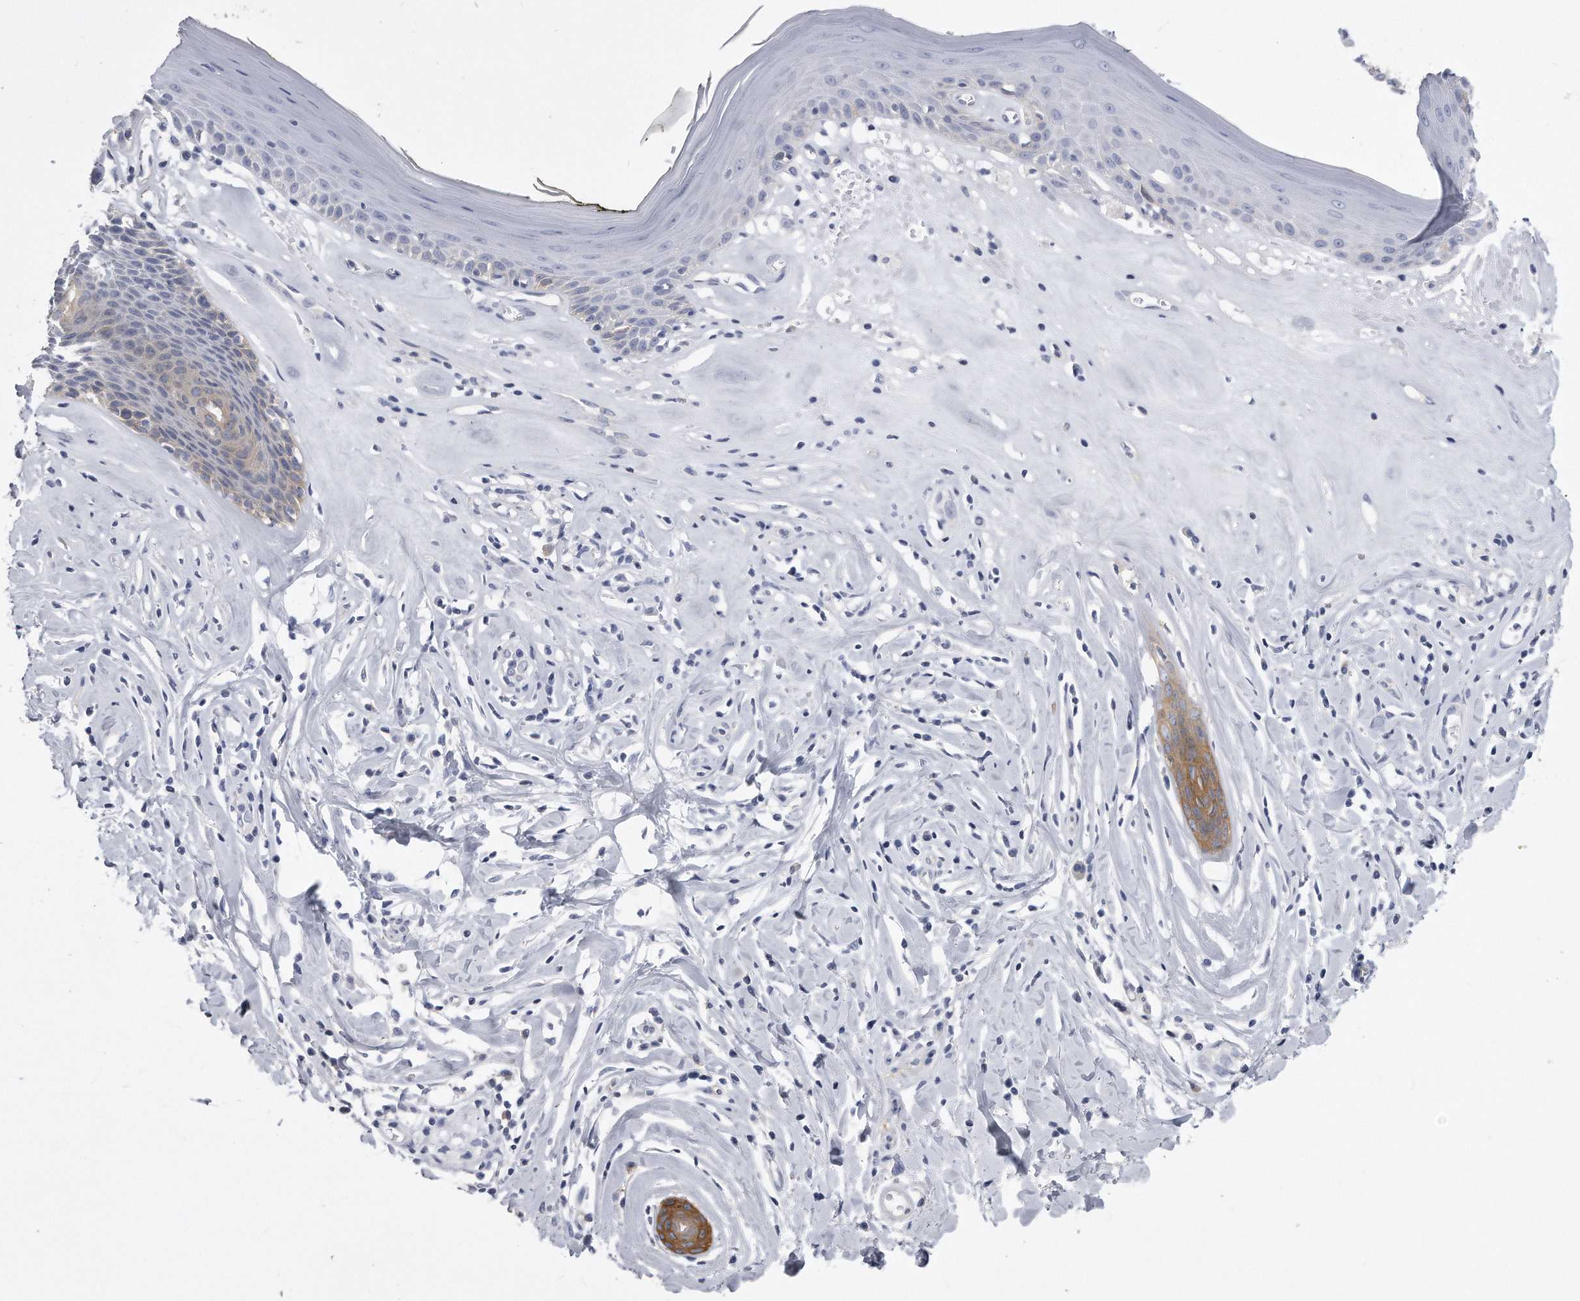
{"staining": {"intensity": "weak", "quantity": "<25%", "location": "cytoplasmic/membranous"}, "tissue": "skin", "cell_type": "Epidermal cells", "image_type": "normal", "snomed": [{"axis": "morphology", "description": "Normal tissue, NOS"}, {"axis": "morphology", "description": "Inflammation, NOS"}, {"axis": "topography", "description": "Vulva"}], "caption": "The image demonstrates no staining of epidermal cells in normal skin.", "gene": "PYGB", "patient": {"sex": "female", "age": 84}}